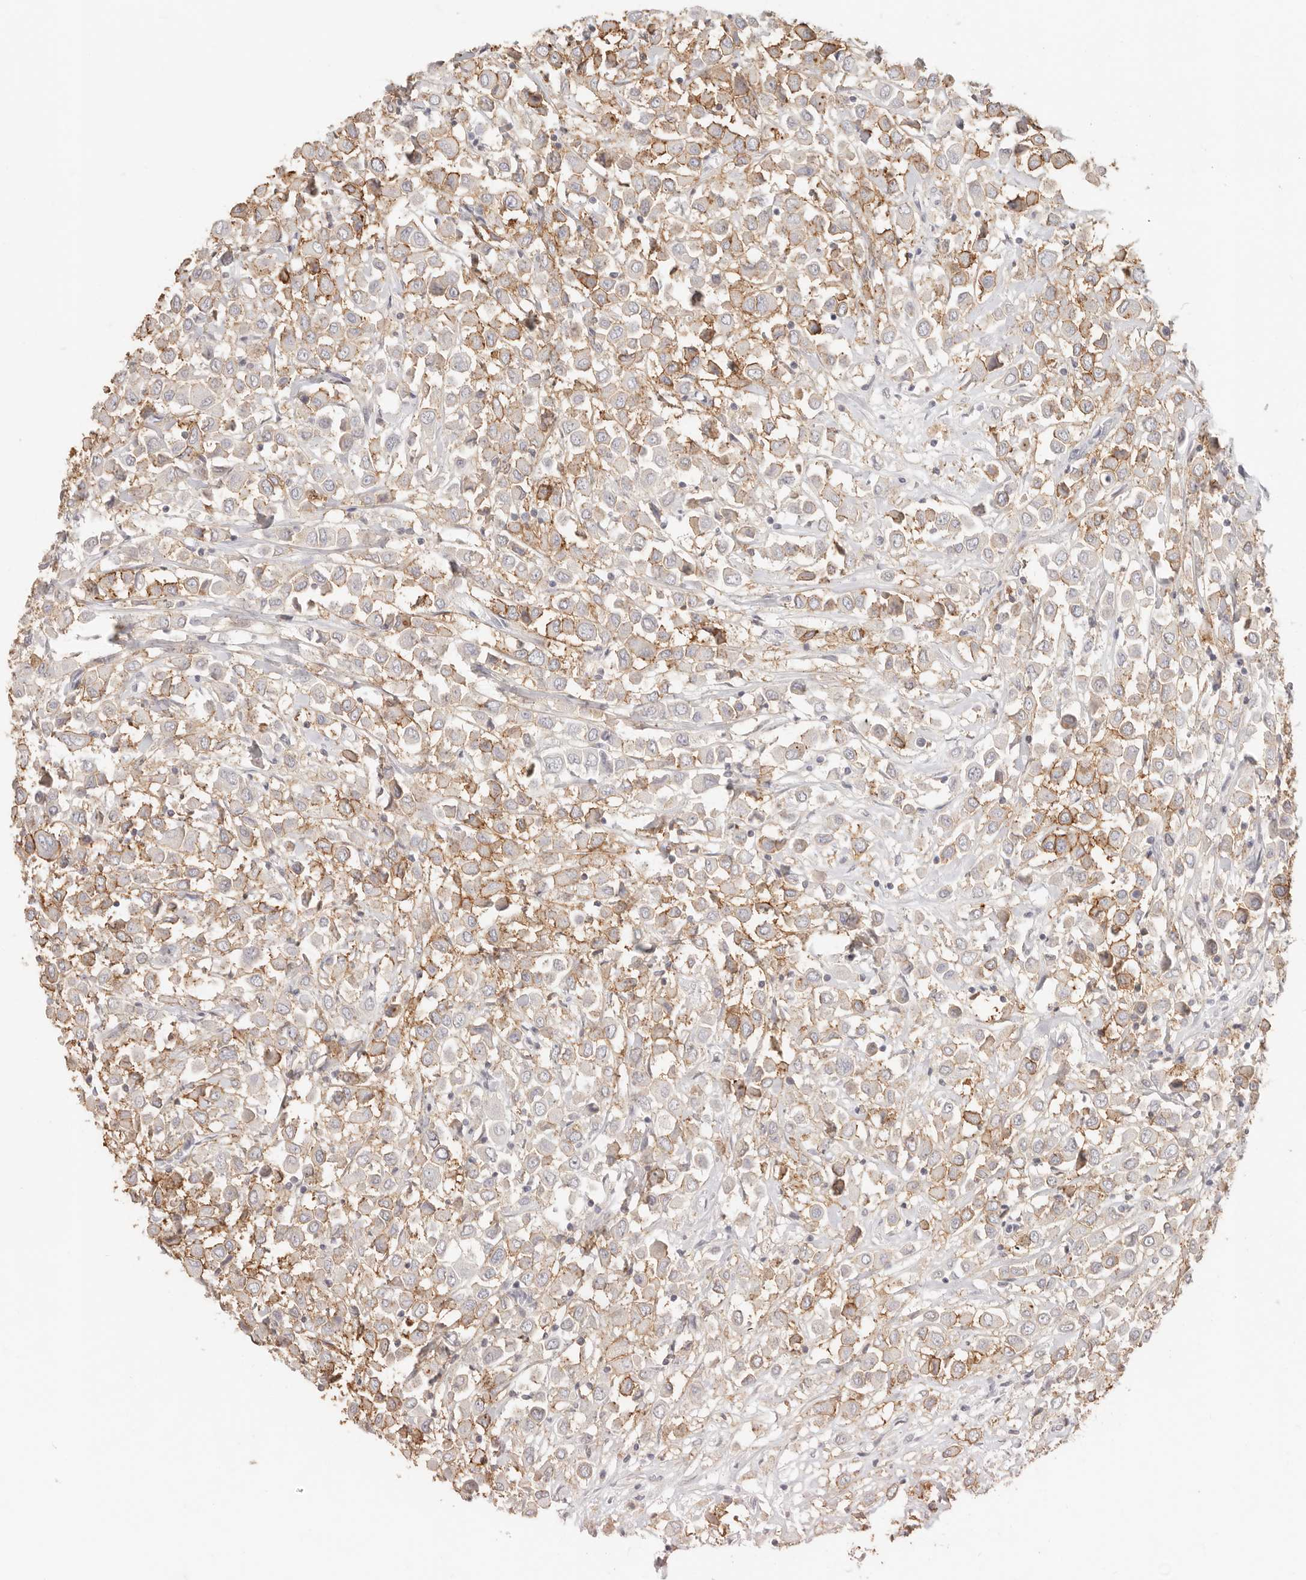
{"staining": {"intensity": "moderate", "quantity": "25%-75%", "location": "cytoplasmic/membranous"}, "tissue": "breast cancer", "cell_type": "Tumor cells", "image_type": "cancer", "snomed": [{"axis": "morphology", "description": "Duct carcinoma"}, {"axis": "topography", "description": "Breast"}], "caption": "The histopathology image demonstrates immunohistochemical staining of breast cancer (infiltrating ductal carcinoma). There is moderate cytoplasmic/membranous expression is present in approximately 25%-75% of tumor cells.", "gene": "EPCAM", "patient": {"sex": "female", "age": 61}}